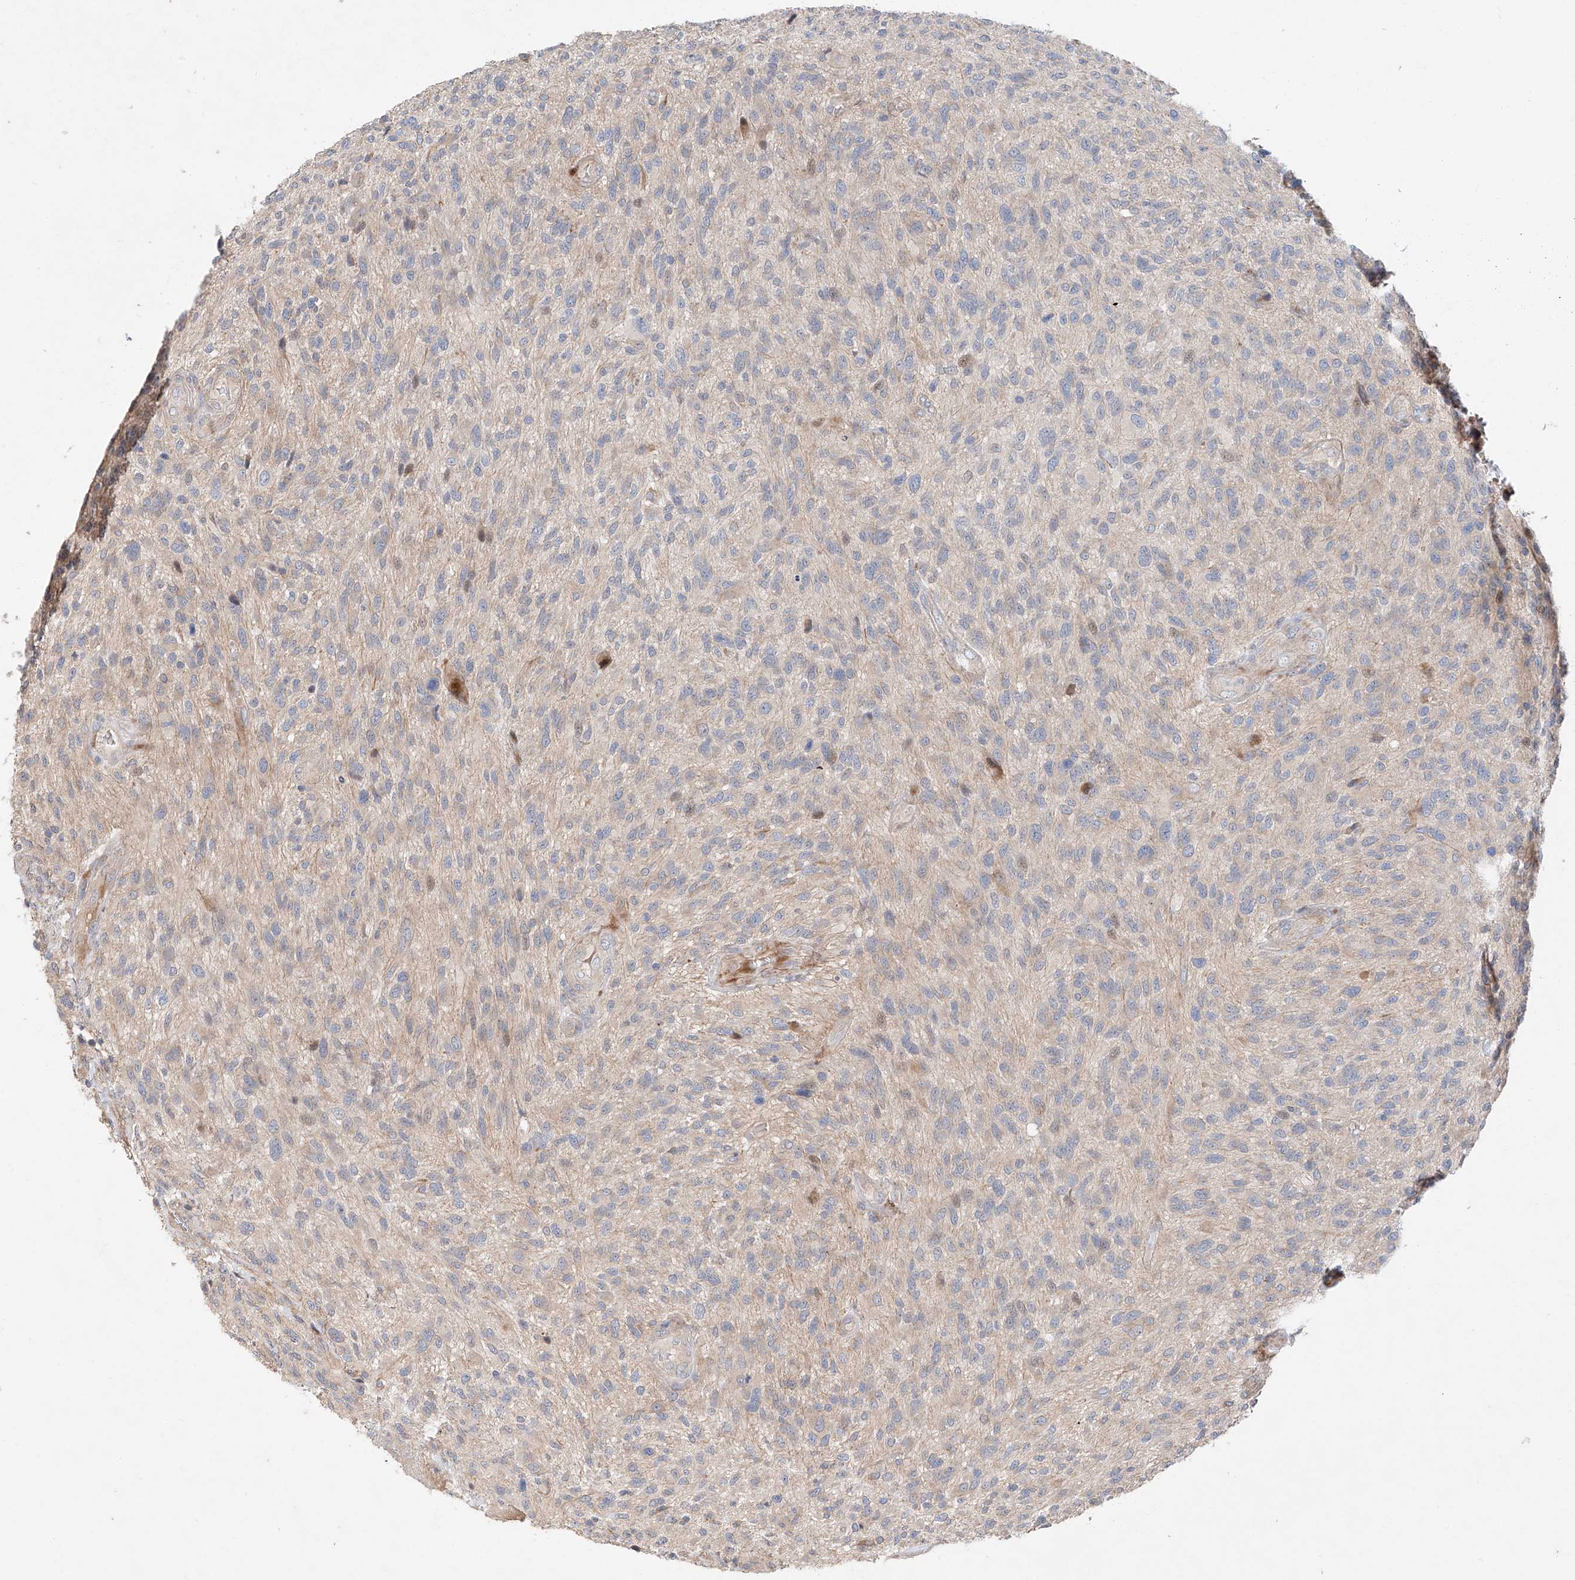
{"staining": {"intensity": "negative", "quantity": "none", "location": "none"}, "tissue": "glioma", "cell_type": "Tumor cells", "image_type": "cancer", "snomed": [{"axis": "morphology", "description": "Glioma, malignant, High grade"}, {"axis": "topography", "description": "Brain"}], "caption": "High-grade glioma (malignant) was stained to show a protein in brown. There is no significant positivity in tumor cells.", "gene": "USF3", "patient": {"sex": "male", "age": 47}}